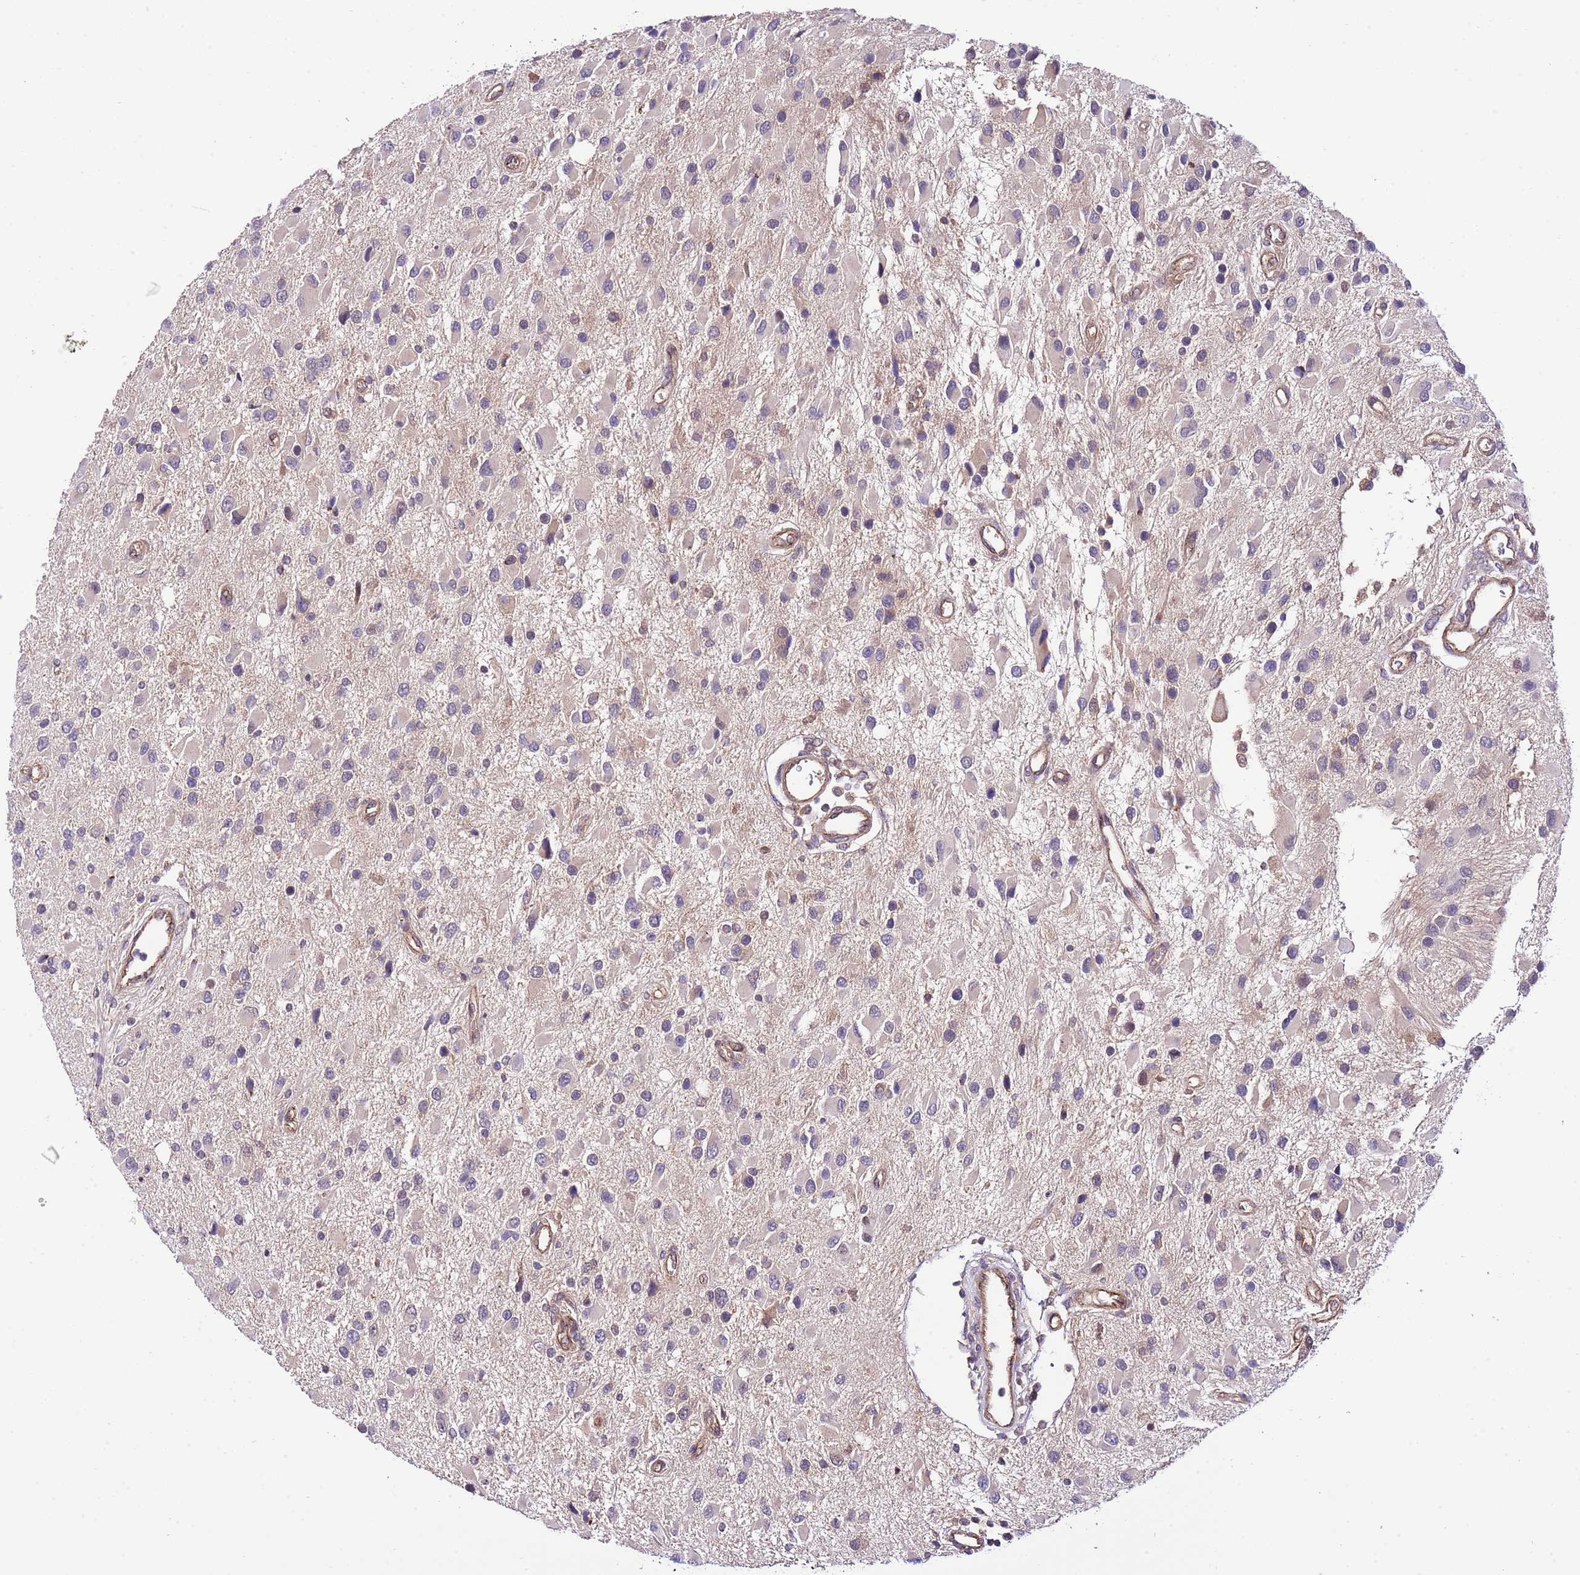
{"staining": {"intensity": "negative", "quantity": "none", "location": "none"}, "tissue": "glioma", "cell_type": "Tumor cells", "image_type": "cancer", "snomed": [{"axis": "morphology", "description": "Glioma, malignant, High grade"}, {"axis": "topography", "description": "Brain"}], "caption": "Malignant high-grade glioma stained for a protein using immunohistochemistry (IHC) displays no expression tumor cells.", "gene": "DONSON", "patient": {"sex": "male", "age": 53}}